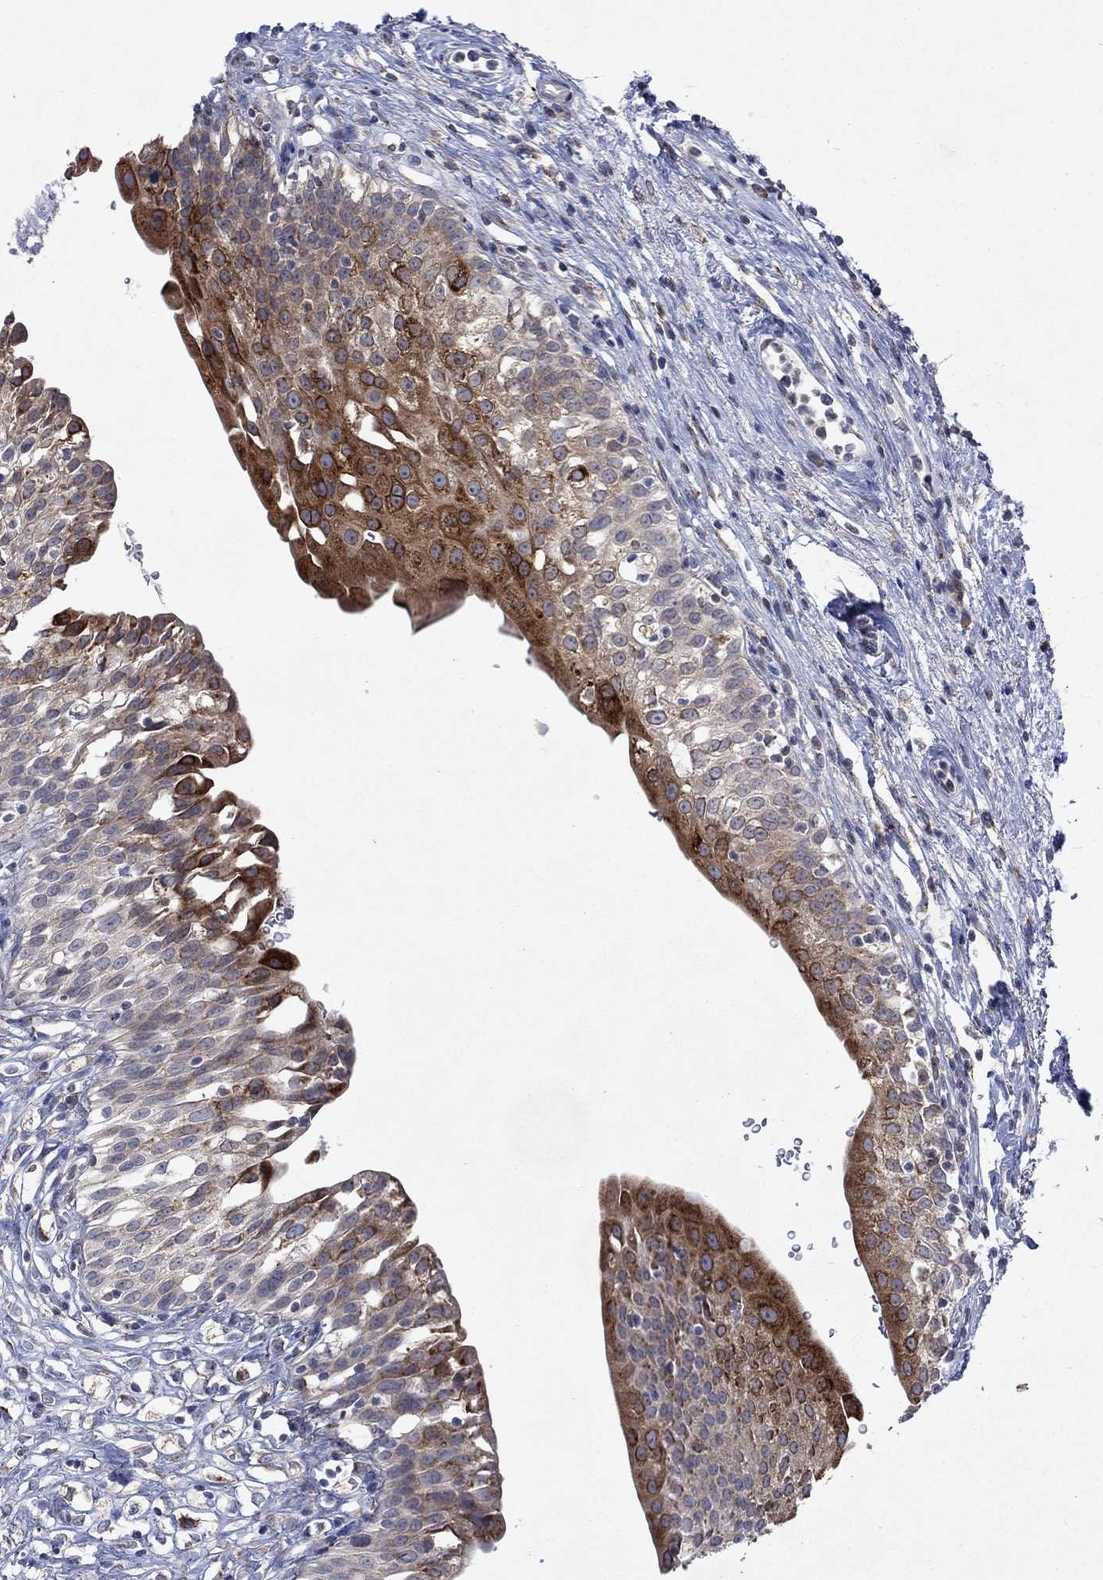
{"staining": {"intensity": "moderate", "quantity": "25%-75%", "location": "cytoplasmic/membranous"}, "tissue": "urinary bladder", "cell_type": "Urothelial cells", "image_type": "normal", "snomed": [{"axis": "morphology", "description": "Normal tissue, NOS"}, {"axis": "topography", "description": "Urinary bladder"}], "caption": "The immunohistochemical stain shows moderate cytoplasmic/membranous expression in urothelial cells of unremarkable urinary bladder. The staining was performed using DAB (3,3'-diaminobenzidine), with brown indicating positive protein expression. Nuclei are stained blue with hematoxylin.", "gene": "TMEM97", "patient": {"sex": "male", "age": 76}}